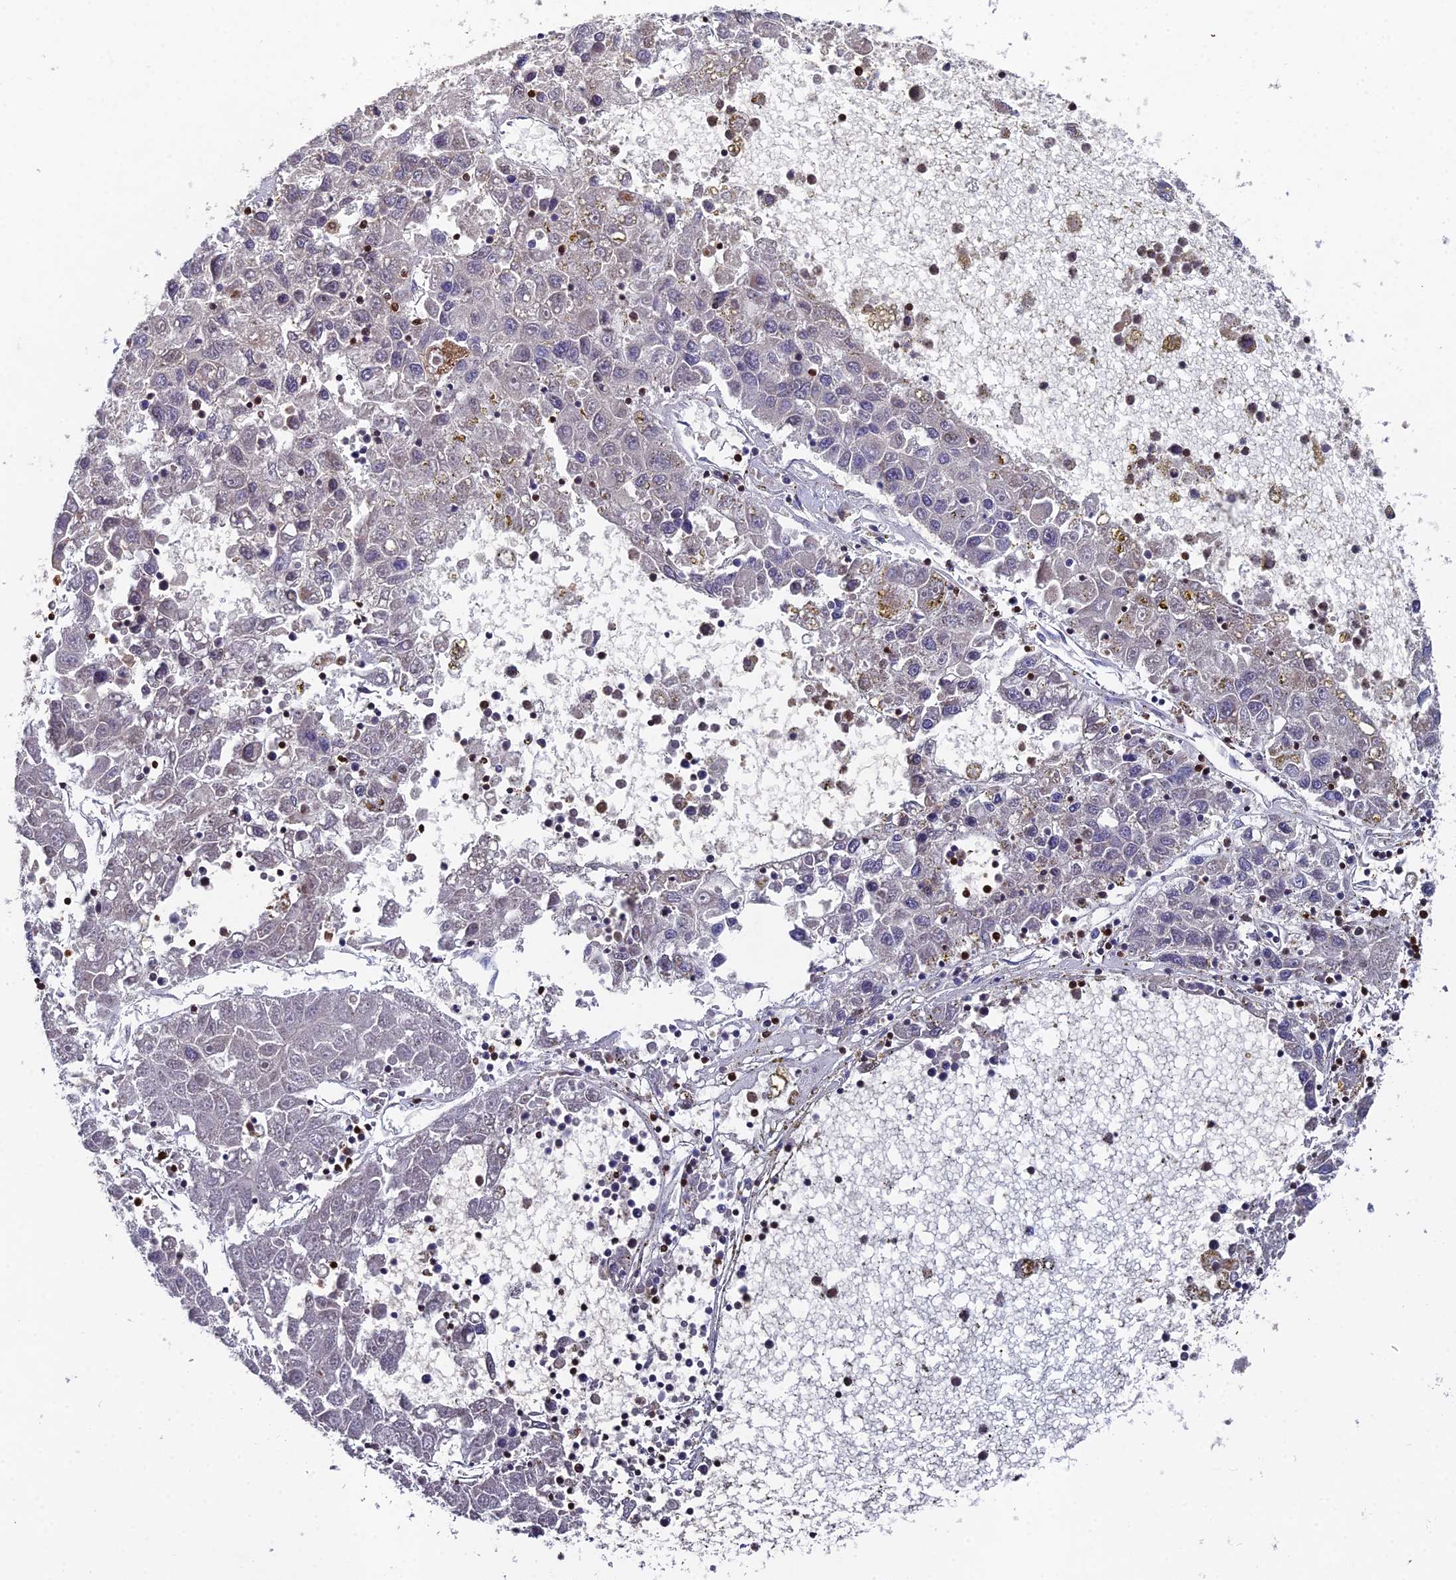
{"staining": {"intensity": "negative", "quantity": "none", "location": "none"}, "tissue": "liver cancer", "cell_type": "Tumor cells", "image_type": "cancer", "snomed": [{"axis": "morphology", "description": "Carcinoma, Hepatocellular, NOS"}, {"axis": "topography", "description": "Liver"}], "caption": "Image shows no significant protein staining in tumor cells of liver hepatocellular carcinoma. (DAB (3,3'-diaminobenzidine) IHC with hematoxylin counter stain).", "gene": "GALK2", "patient": {"sex": "male", "age": 49}}